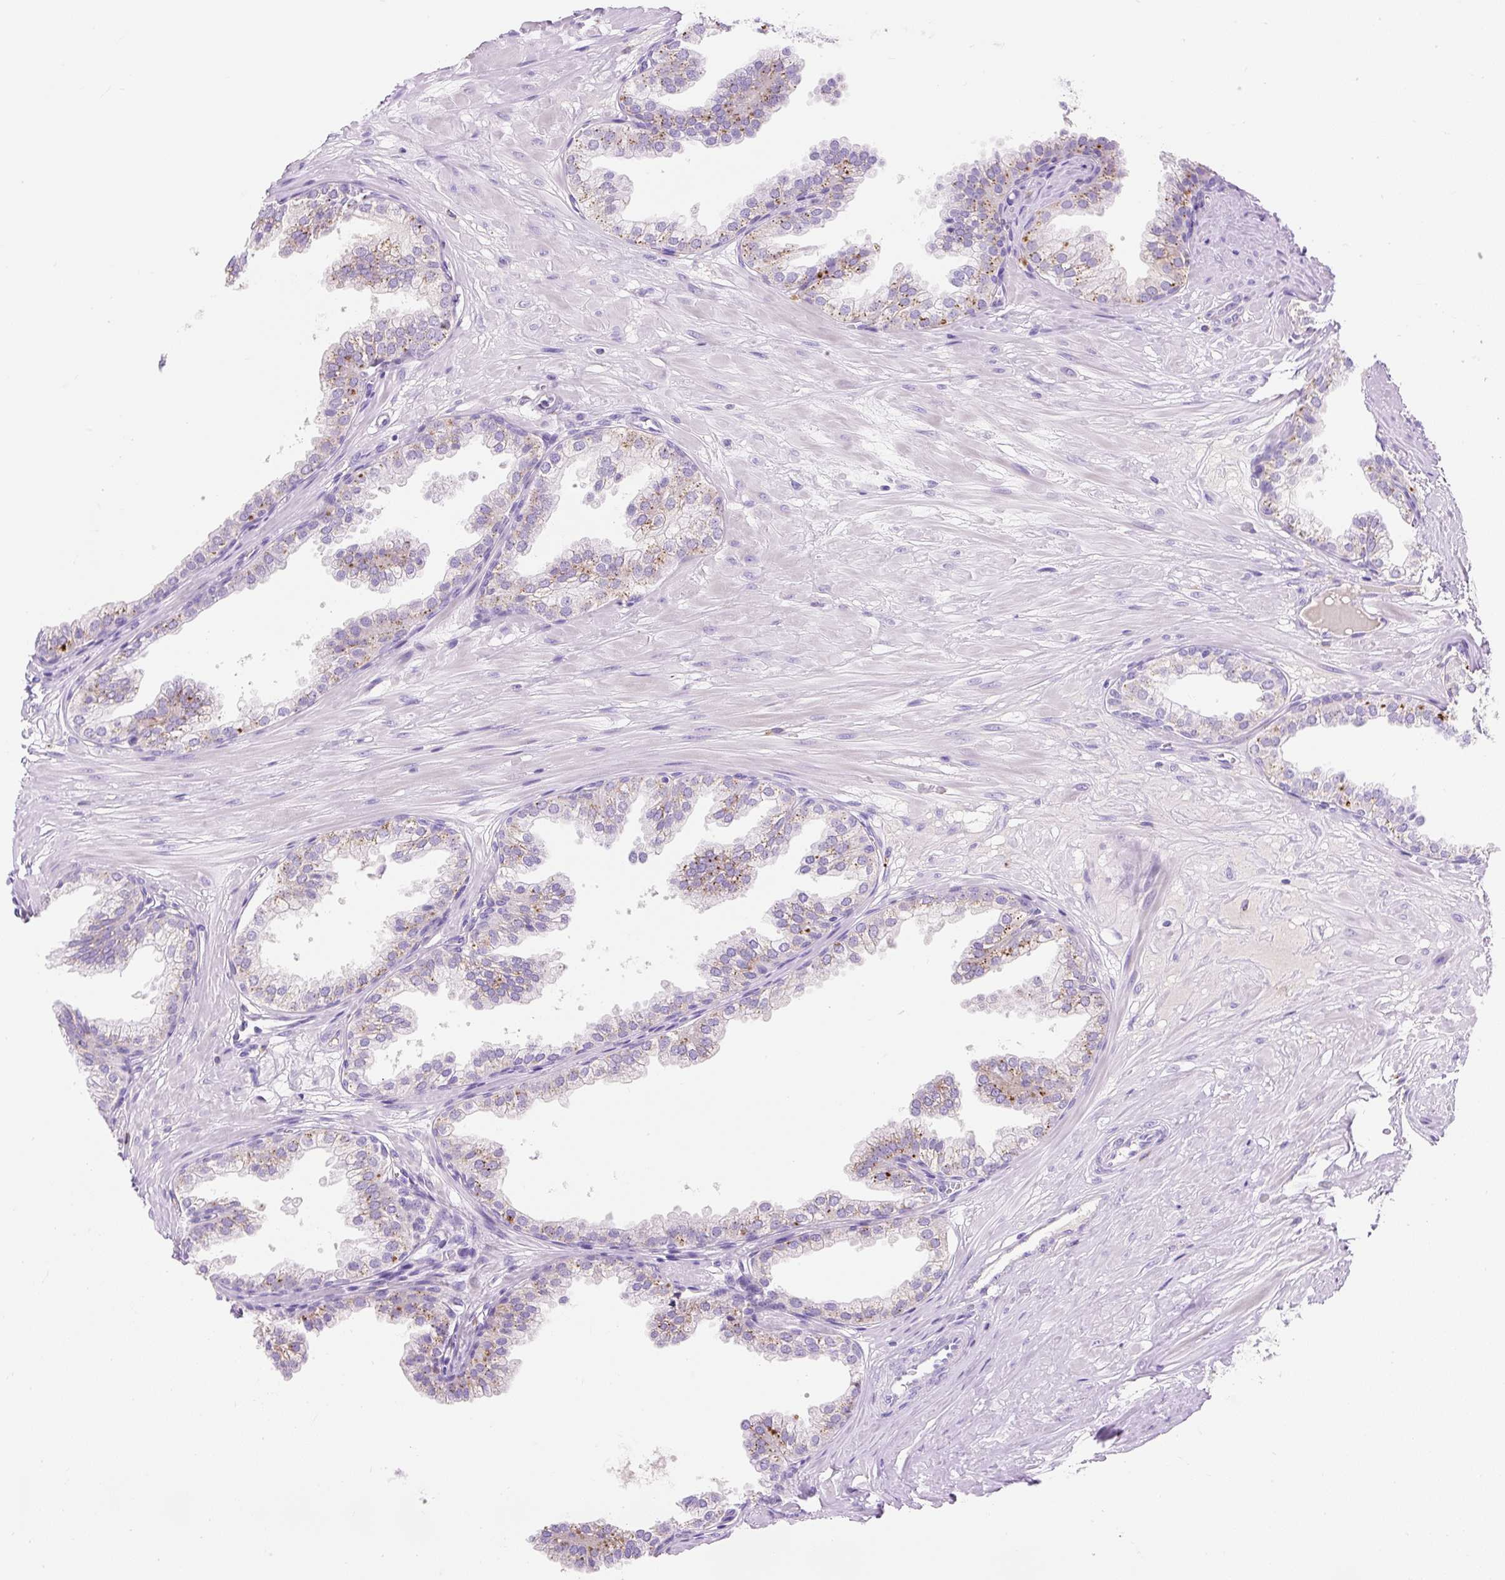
{"staining": {"intensity": "moderate", "quantity": "25%-75%", "location": "cytoplasmic/membranous"}, "tissue": "prostate", "cell_type": "Glandular cells", "image_type": "normal", "snomed": [{"axis": "morphology", "description": "Normal tissue, NOS"}, {"axis": "topography", "description": "Prostate"}, {"axis": "topography", "description": "Peripheral nerve tissue"}], "caption": "Protein expression analysis of benign prostate reveals moderate cytoplasmic/membranous expression in about 25%-75% of glandular cells.", "gene": "HEXB", "patient": {"sex": "male", "age": 55}}